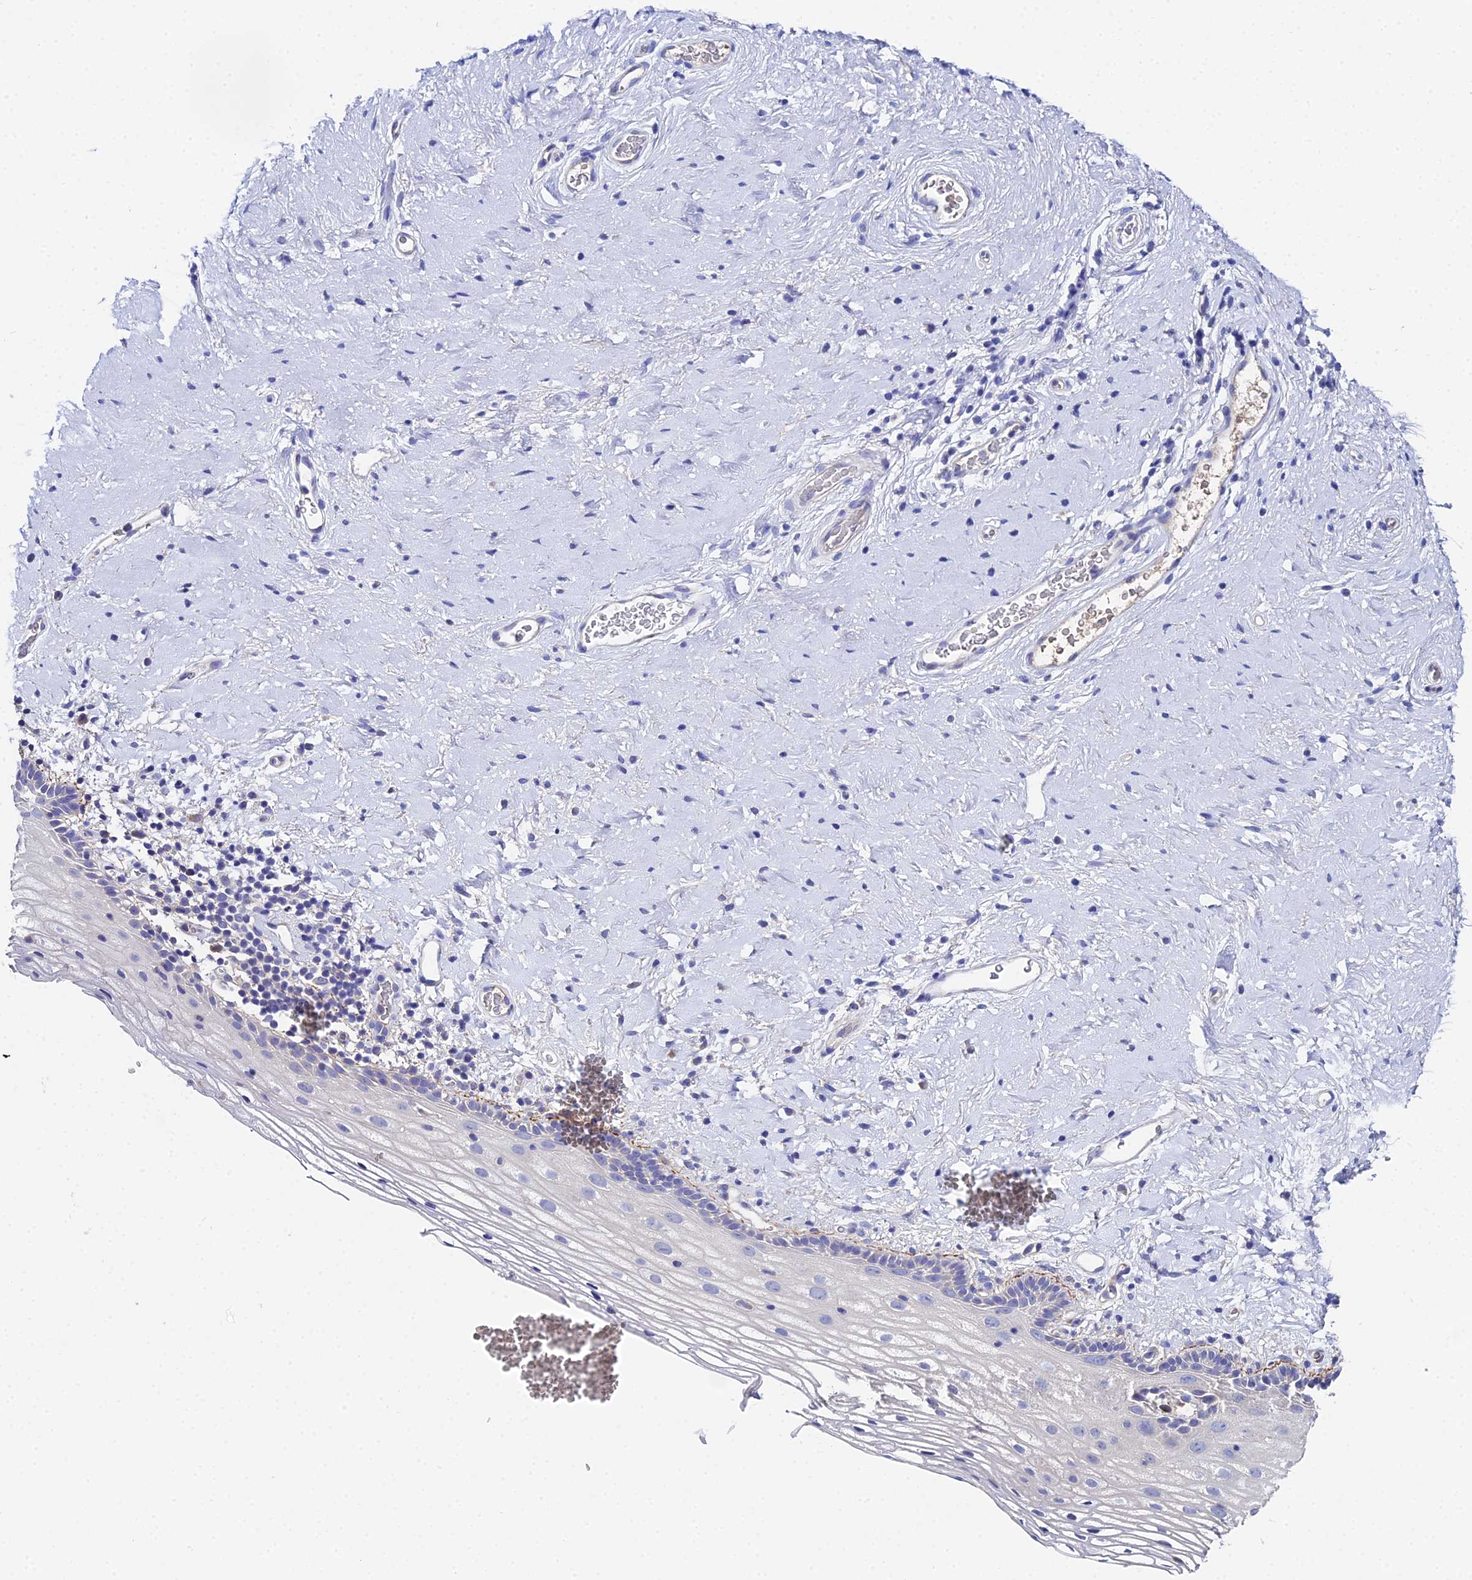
{"staining": {"intensity": "negative", "quantity": "none", "location": "none"}, "tissue": "vagina", "cell_type": "Squamous epithelial cells", "image_type": "normal", "snomed": [{"axis": "morphology", "description": "Normal tissue, NOS"}, {"axis": "morphology", "description": "Adenocarcinoma, NOS"}, {"axis": "topography", "description": "Rectum"}, {"axis": "topography", "description": "Vagina"}], "caption": "The photomicrograph reveals no staining of squamous epithelial cells in normal vagina.", "gene": "UBE2L3", "patient": {"sex": "female", "age": 71}}